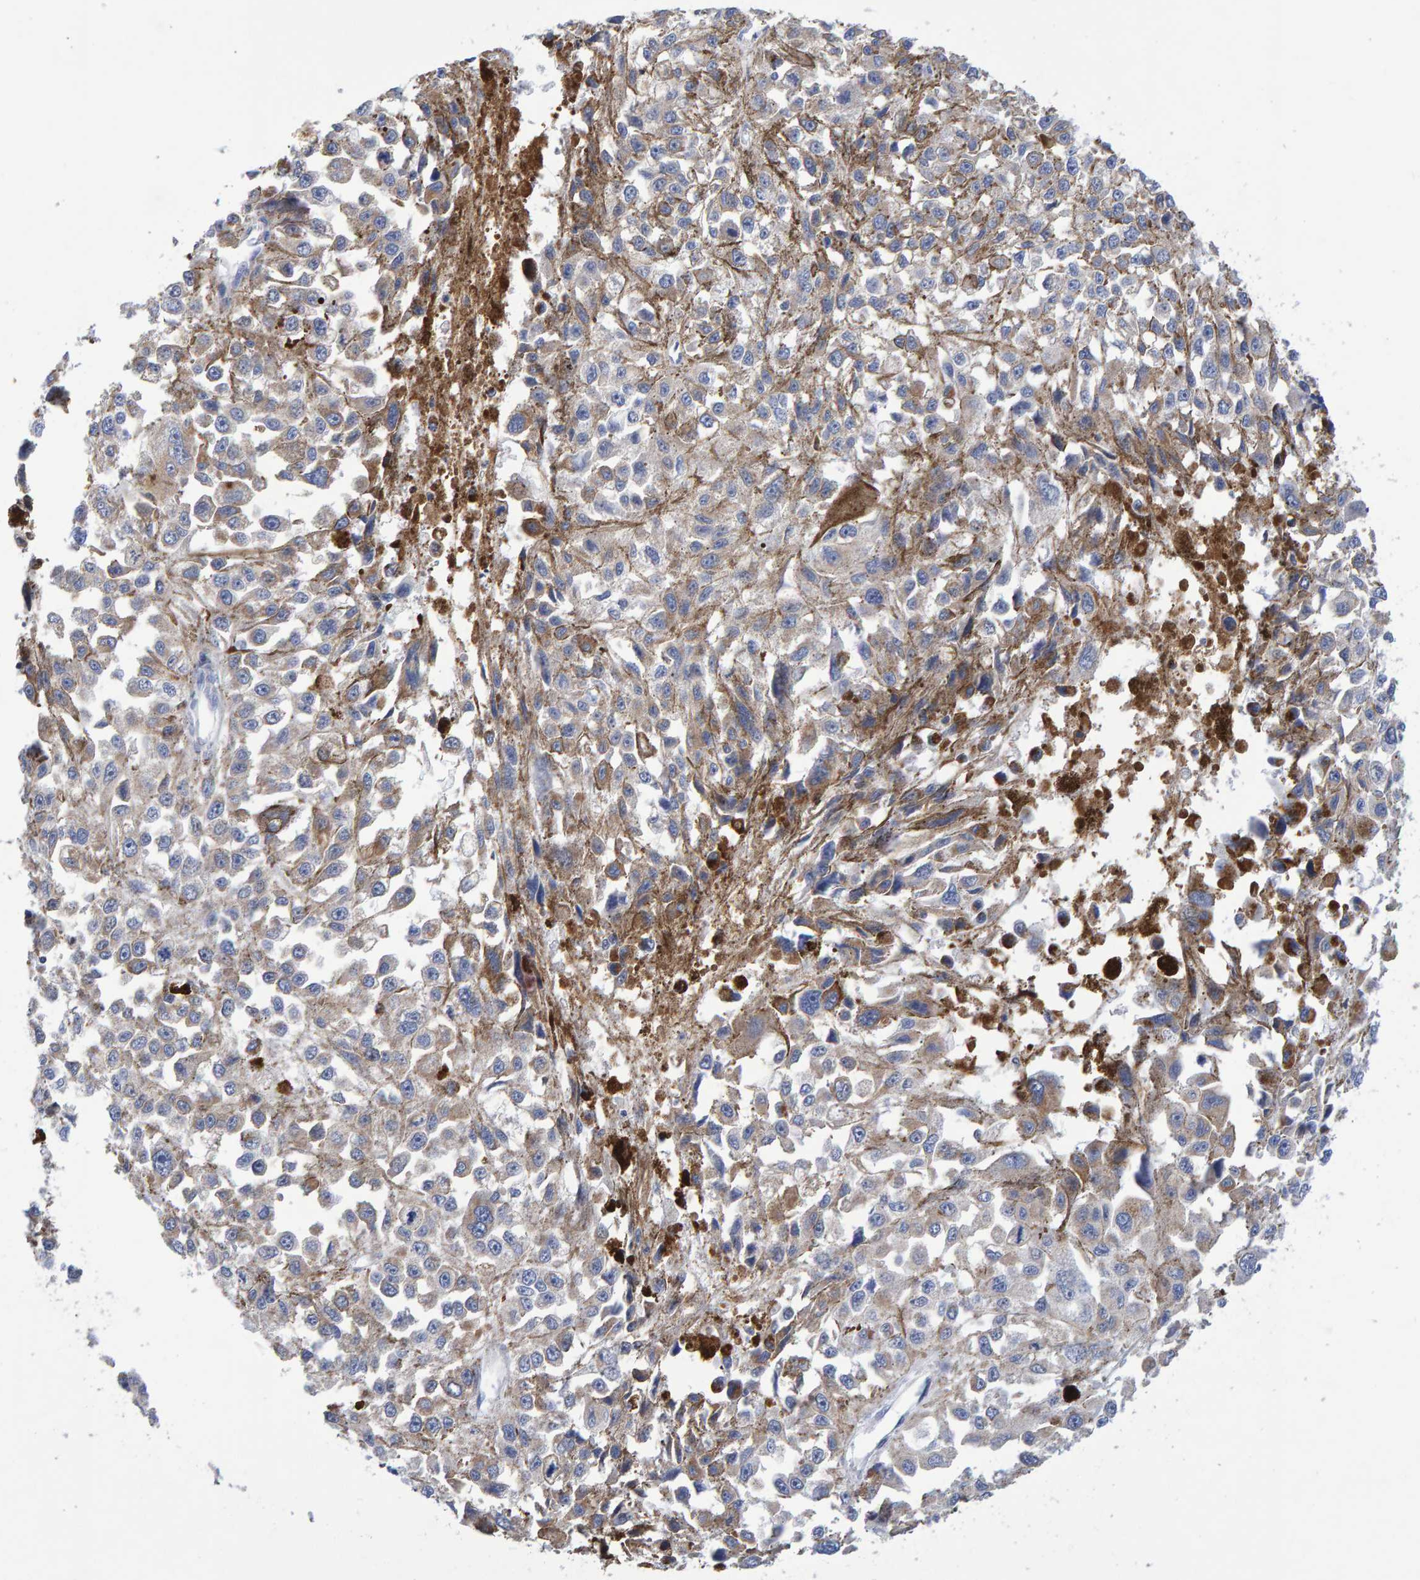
{"staining": {"intensity": "weak", "quantity": "<25%", "location": "cytoplasmic/membranous"}, "tissue": "melanoma", "cell_type": "Tumor cells", "image_type": "cancer", "snomed": [{"axis": "morphology", "description": "Malignant melanoma, Metastatic site"}, {"axis": "topography", "description": "Lymph node"}], "caption": "Immunohistochemistry (IHC) micrograph of neoplastic tissue: human malignant melanoma (metastatic site) stained with DAB (3,3'-diaminobenzidine) displays no significant protein positivity in tumor cells.", "gene": "EFR3A", "patient": {"sex": "male", "age": 59}}